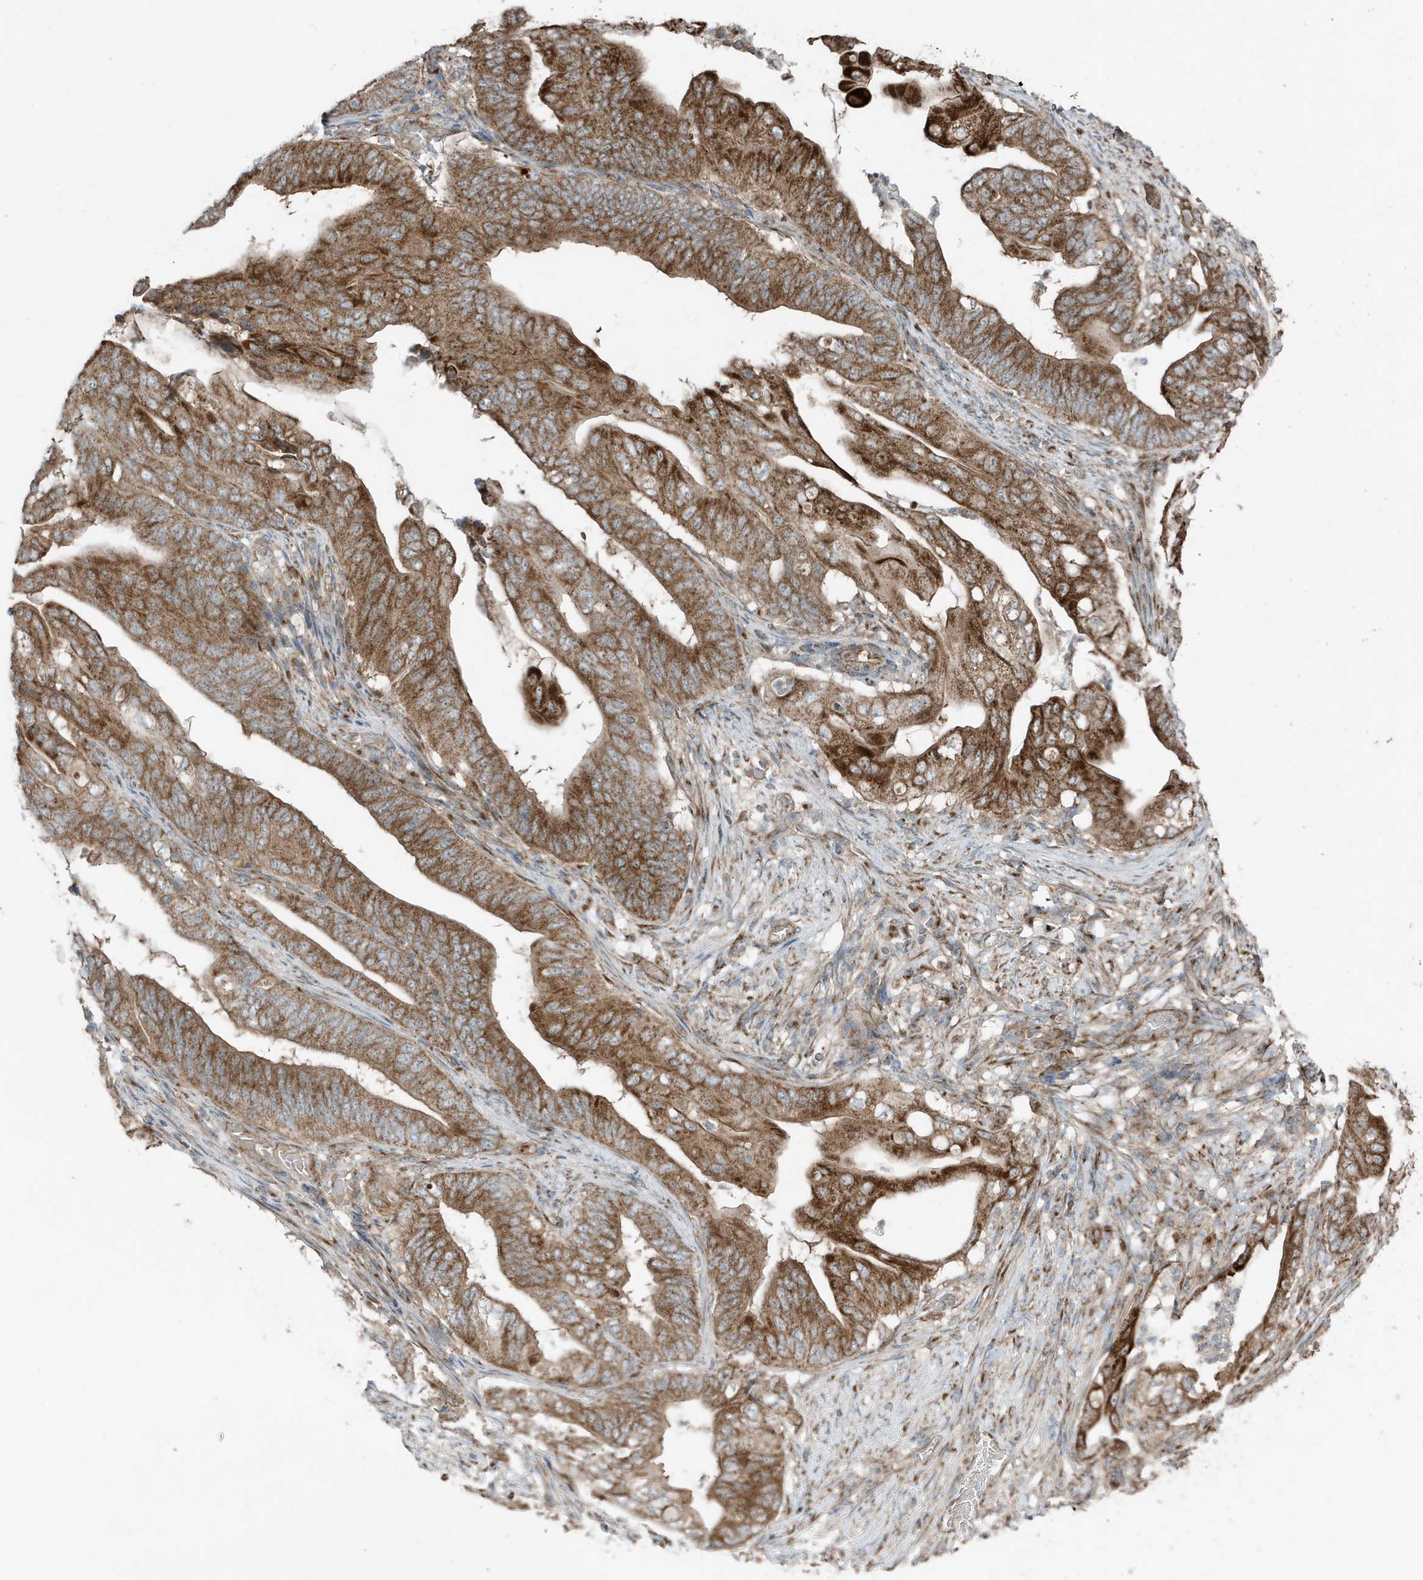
{"staining": {"intensity": "moderate", "quantity": ">75%", "location": "cytoplasmic/membranous"}, "tissue": "stomach cancer", "cell_type": "Tumor cells", "image_type": "cancer", "snomed": [{"axis": "morphology", "description": "Adenocarcinoma, NOS"}, {"axis": "topography", "description": "Stomach"}], "caption": "Stomach cancer stained for a protein (brown) shows moderate cytoplasmic/membranous positive staining in approximately >75% of tumor cells.", "gene": "GOLGA4", "patient": {"sex": "female", "age": 73}}